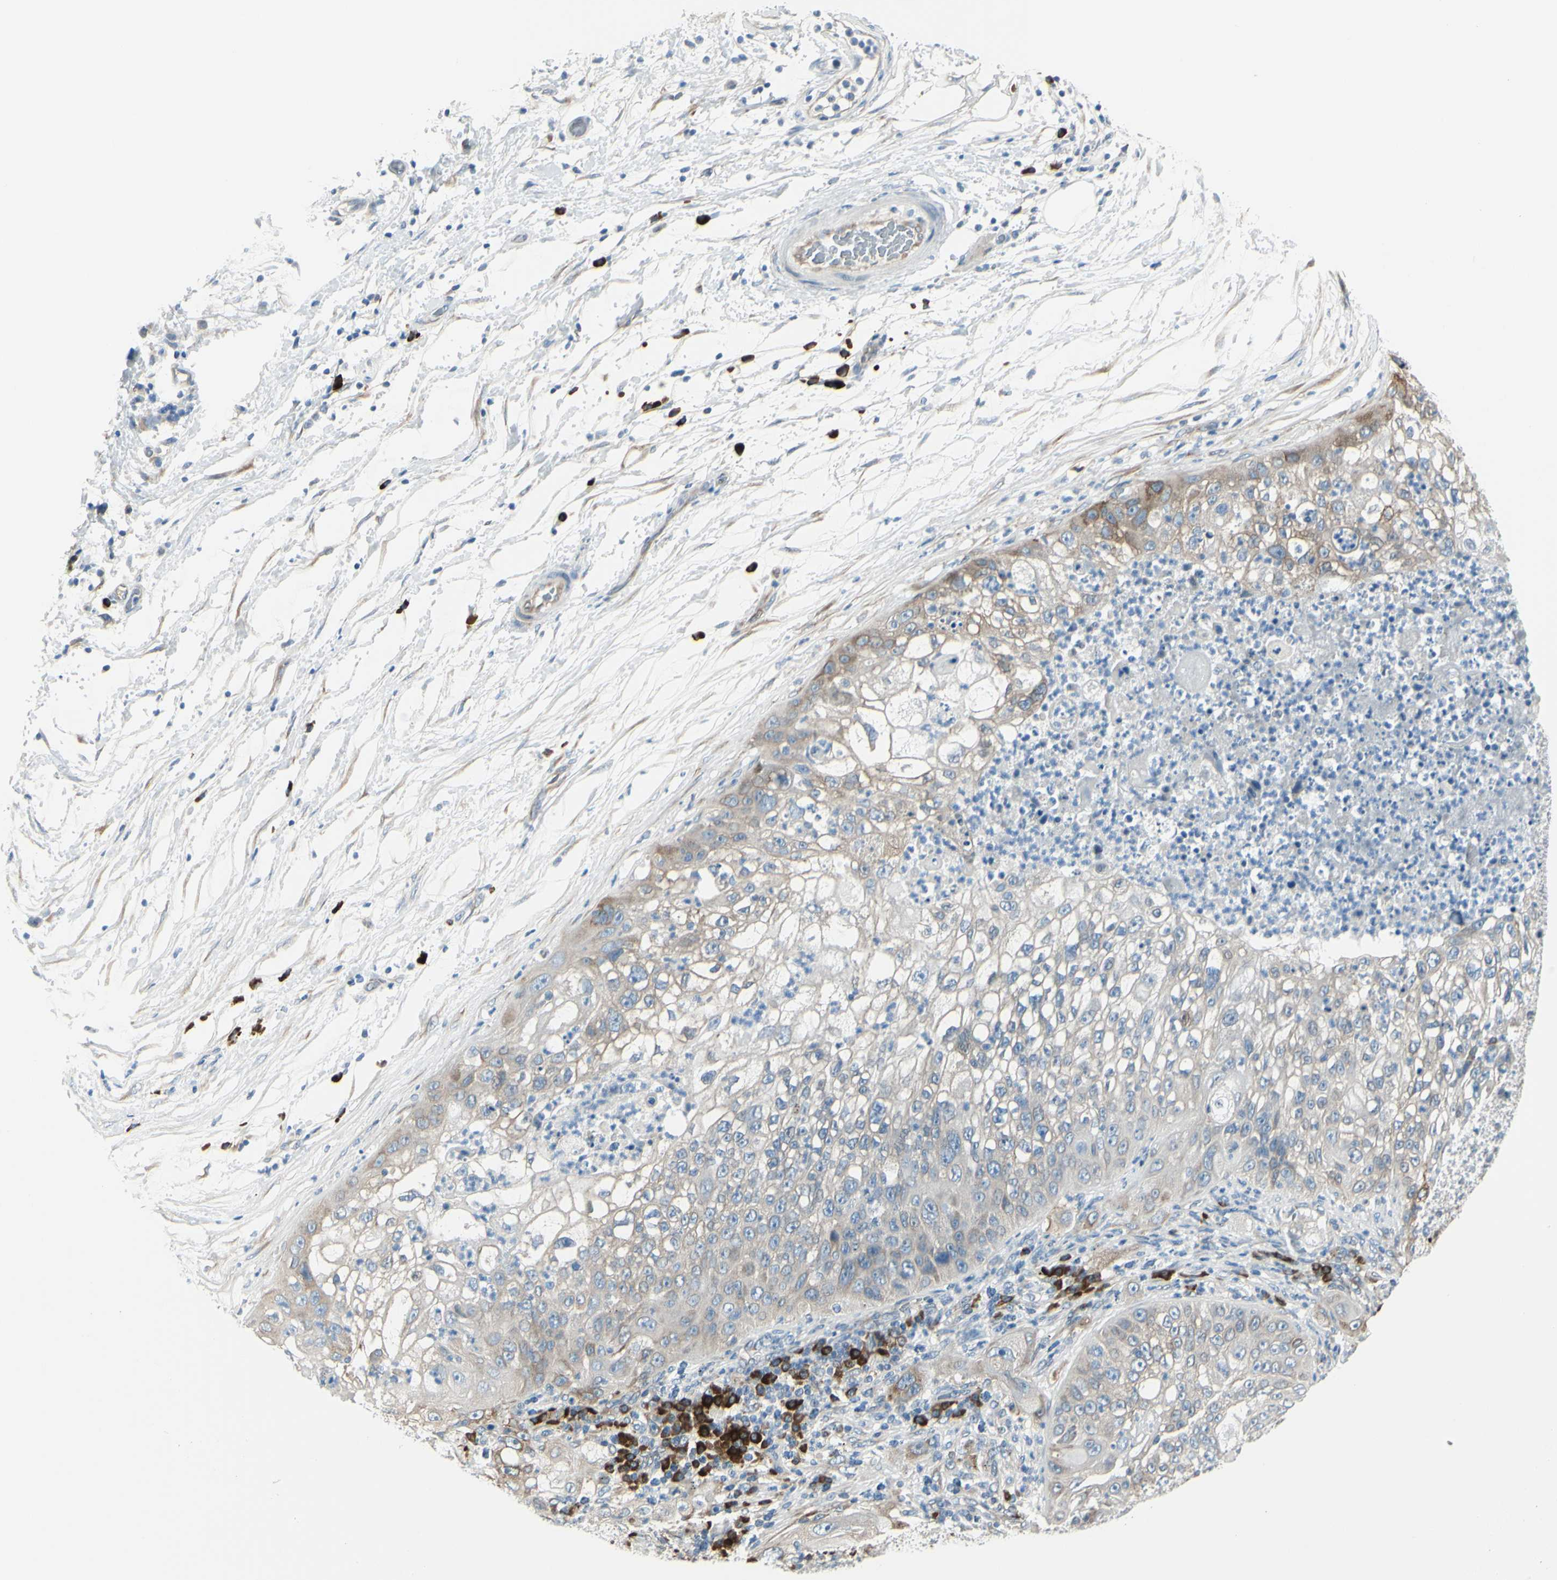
{"staining": {"intensity": "weak", "quantity": ">75%", "location": "cytoplasmic/membranous"}, "tissue": "lung cancer", "cell_type": "Tumor cells", "image_type": "cancer", "snomed": [{"axis": "morphology", "description": "Inflammation, NOS"}, {"axis": "morphology", "description": "Squamous cell carcinoma, NOS"}, {"axis": "topography", "description": "Lymph node"}, {"axis": "topography", "description": "Soft tissue"}, {"axis": "topography", "description": "Lung"}], "caption": "Immunohistochemical staining of lung squamous cell carcinoma reveals low levels of weak cytoplasmic/membranous protein staining in about >75% of tumor cells. (IHC, brightfield microscopy, high magnification).", "gene": "SELENOS", "patient": {"sex": "male", "age": 66}}